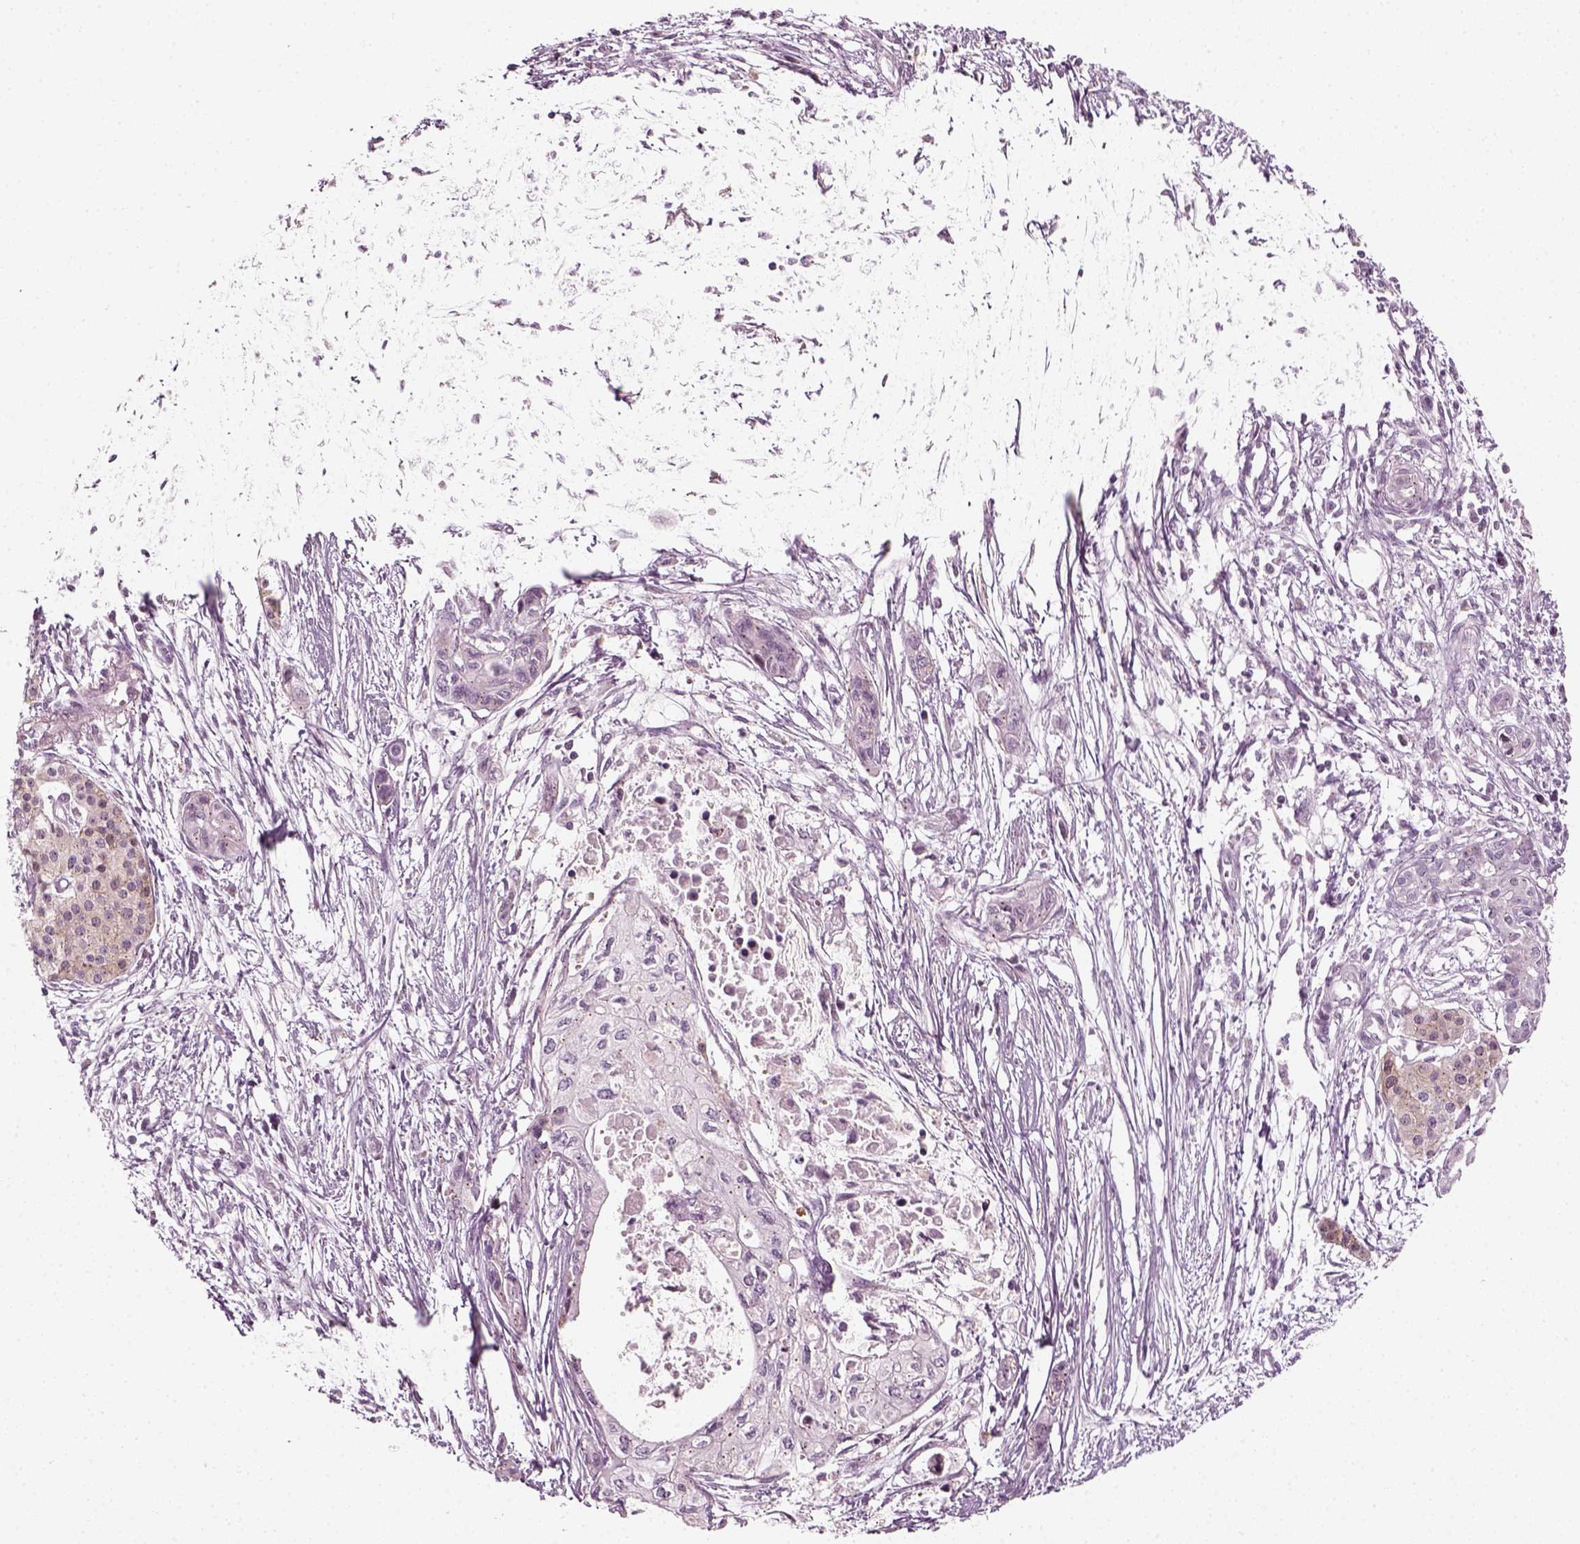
{"staining": {"intensity": "negative", "quantity": "none", "location": "none"}, "tissue": "pancreatic cancer", "cell_type": "Tumor cells", "image_type": "cancer", "snomed": [{"axis": "morphology", "description": "Adenocarcinoma, NOS"}, {"axis": "topography", "description": "Pancreas"}], "caption": "A histopathology image of human pancreatic cancer (adenocarcinoma) is negative for staining in tumor cells.", "gene": "MLIP", "patient": {"sex": "female", "age": 76}}